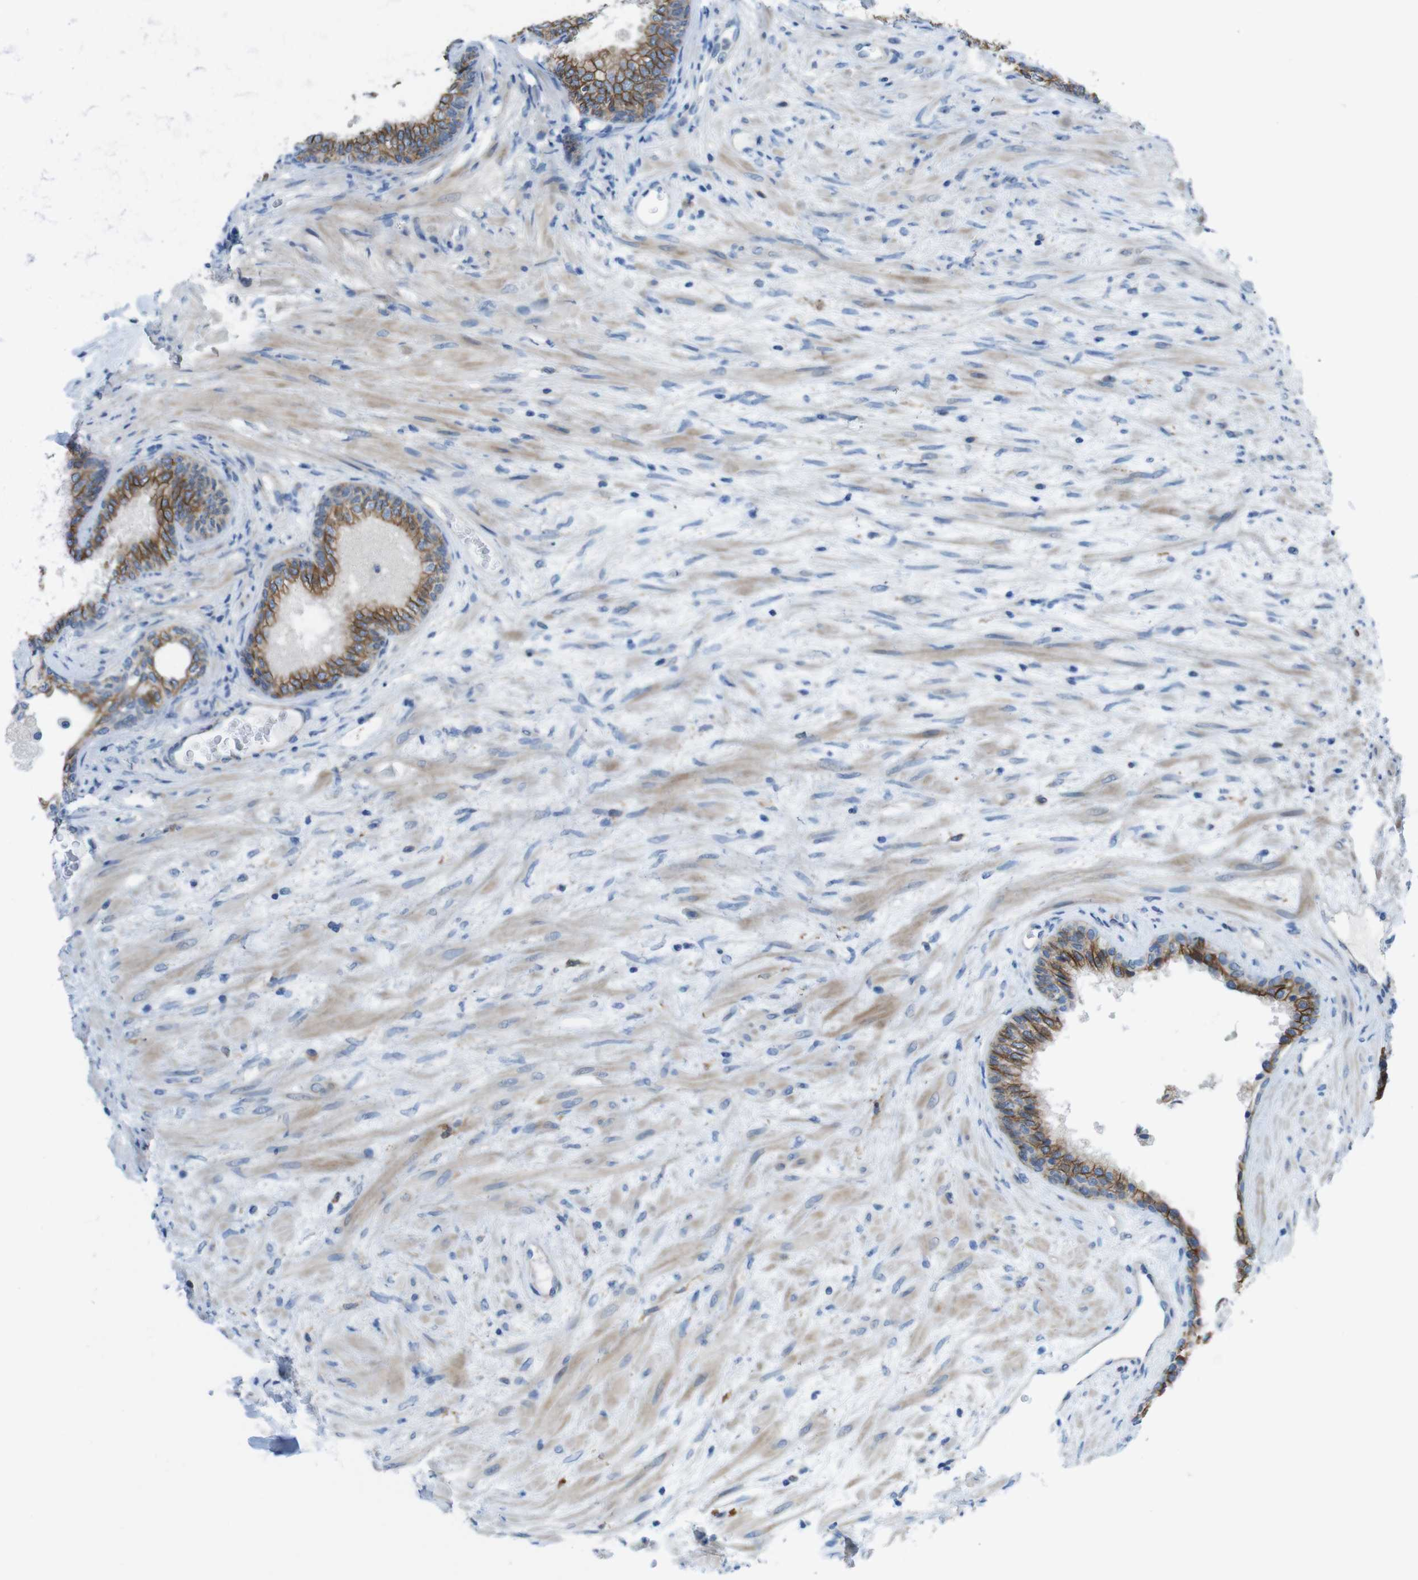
{"staining": {"intensity": "moderate", "quantity": ">75%", "location": "cytoplasmic/membranous"}, "tissue": "prostate", "cell_type": "Glandular cells", "image_type": "normal", "snomed": [{"axis": "morphology", "description": "Normal tissue, NOS"}, {"axis": "topography", "description": "Prostate"}], "caption": "Prostate stained with DAB IHC reveals medium levels of moderate cytoplasmic/membranous expression in approximately >75% of glandular cells. Nuclei are stained in blue.", "gene": "CLMN", "patient": {"sex": "male", "age": 76}}